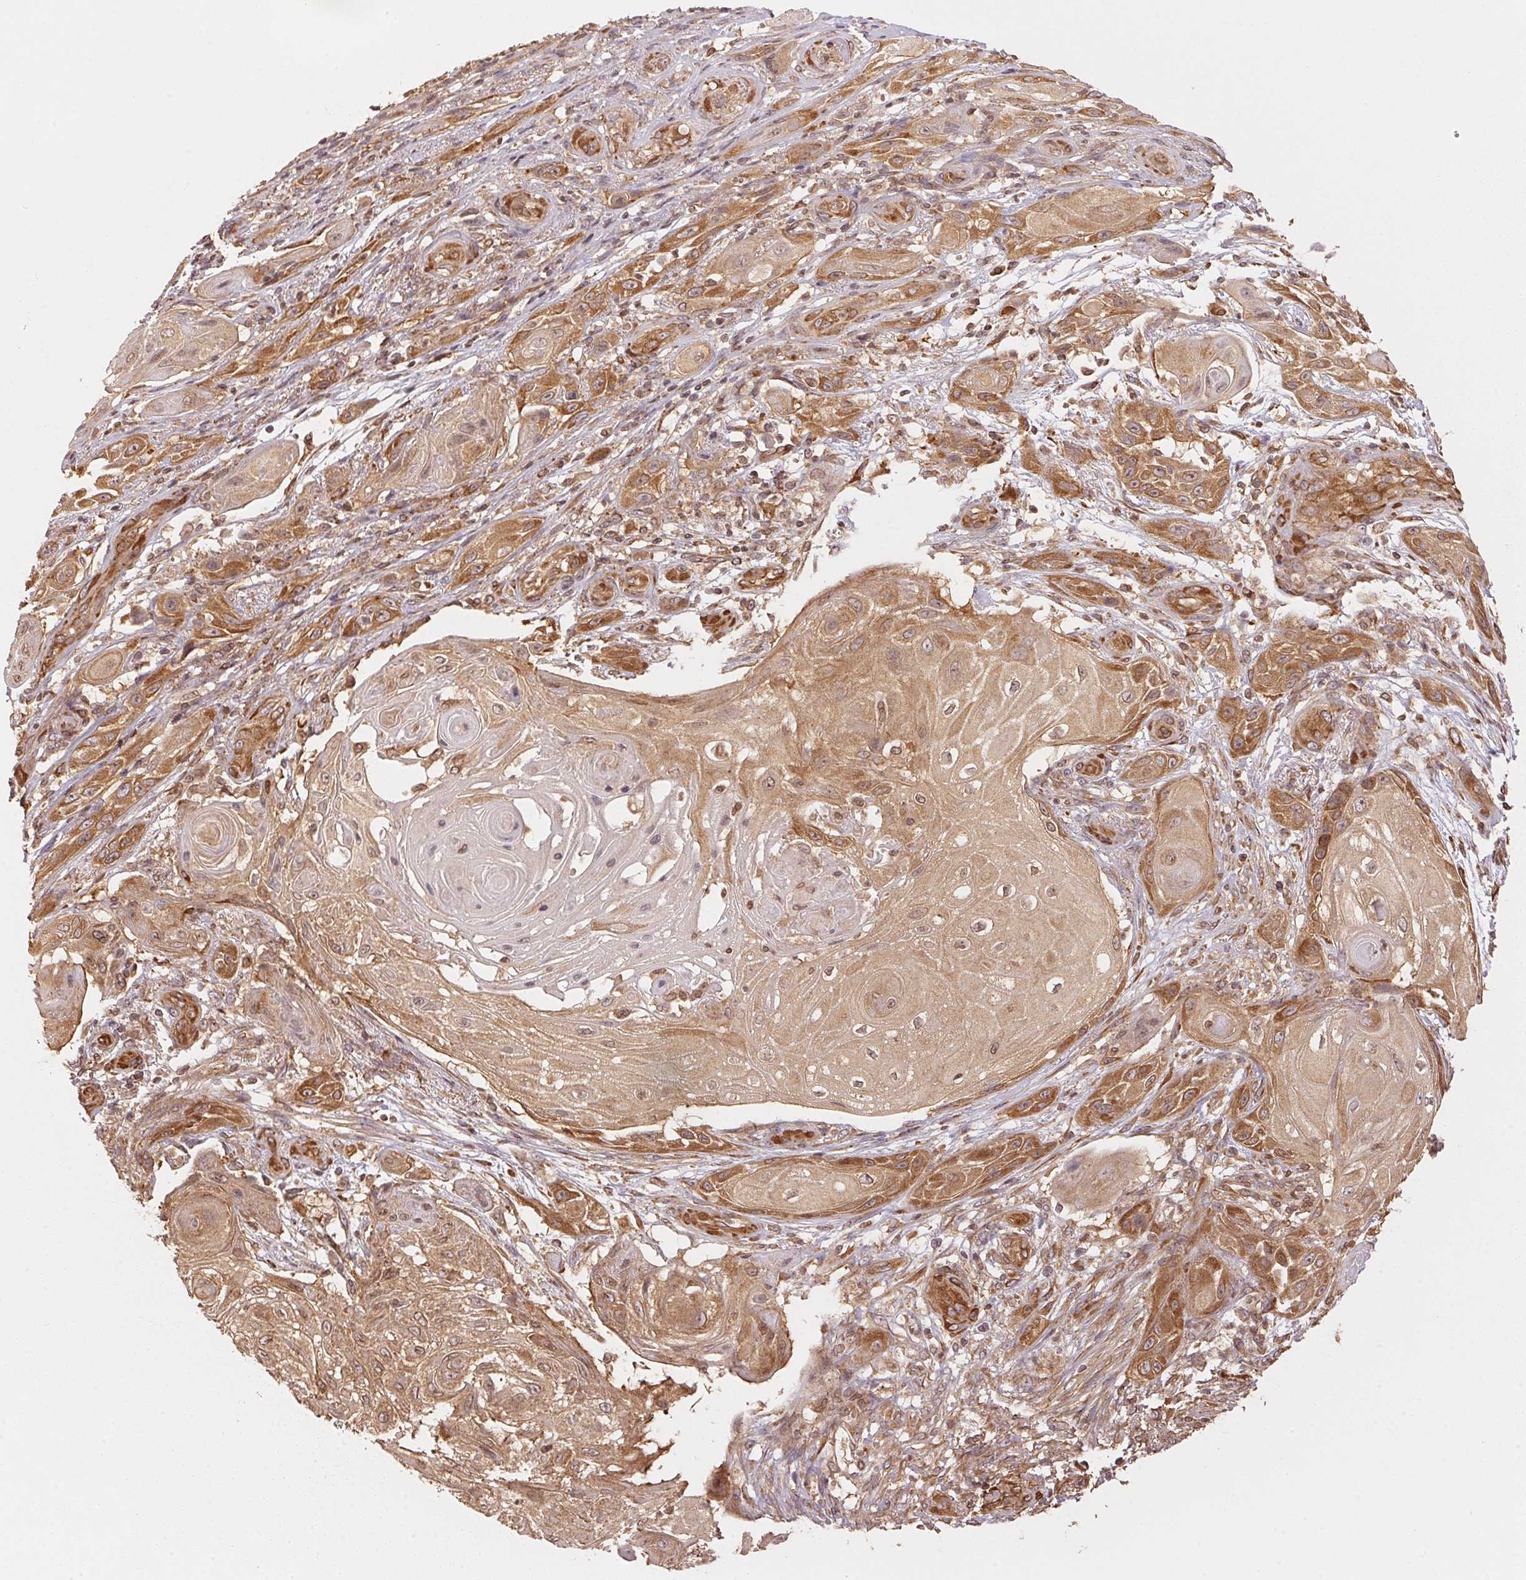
{"staining": {"intensity": "moderate", "quantity": ">75%", "location": "cytoplasmic/membranous"}, "tissue": "skin cancer", "cell_type": "Tumor cells", "image_type": "cancer", "snomed": [{"axis": "morphology", "description": "Squamous cell carcinoma, NOS"}, {"axis": "topography", "description": "Skin"}], "caption": "IHC of human skin squamous cell carcinoma displays medium levels of moderate cytoplasmic/membranous staining in about >75% of tumor cells. The staining was performed using DAB, with brown indicating positive protein expression. Nuclei are stained blue with hematoxylin.", "gene": "STRN4", "patient": {"sex": "male", "age": 62}}